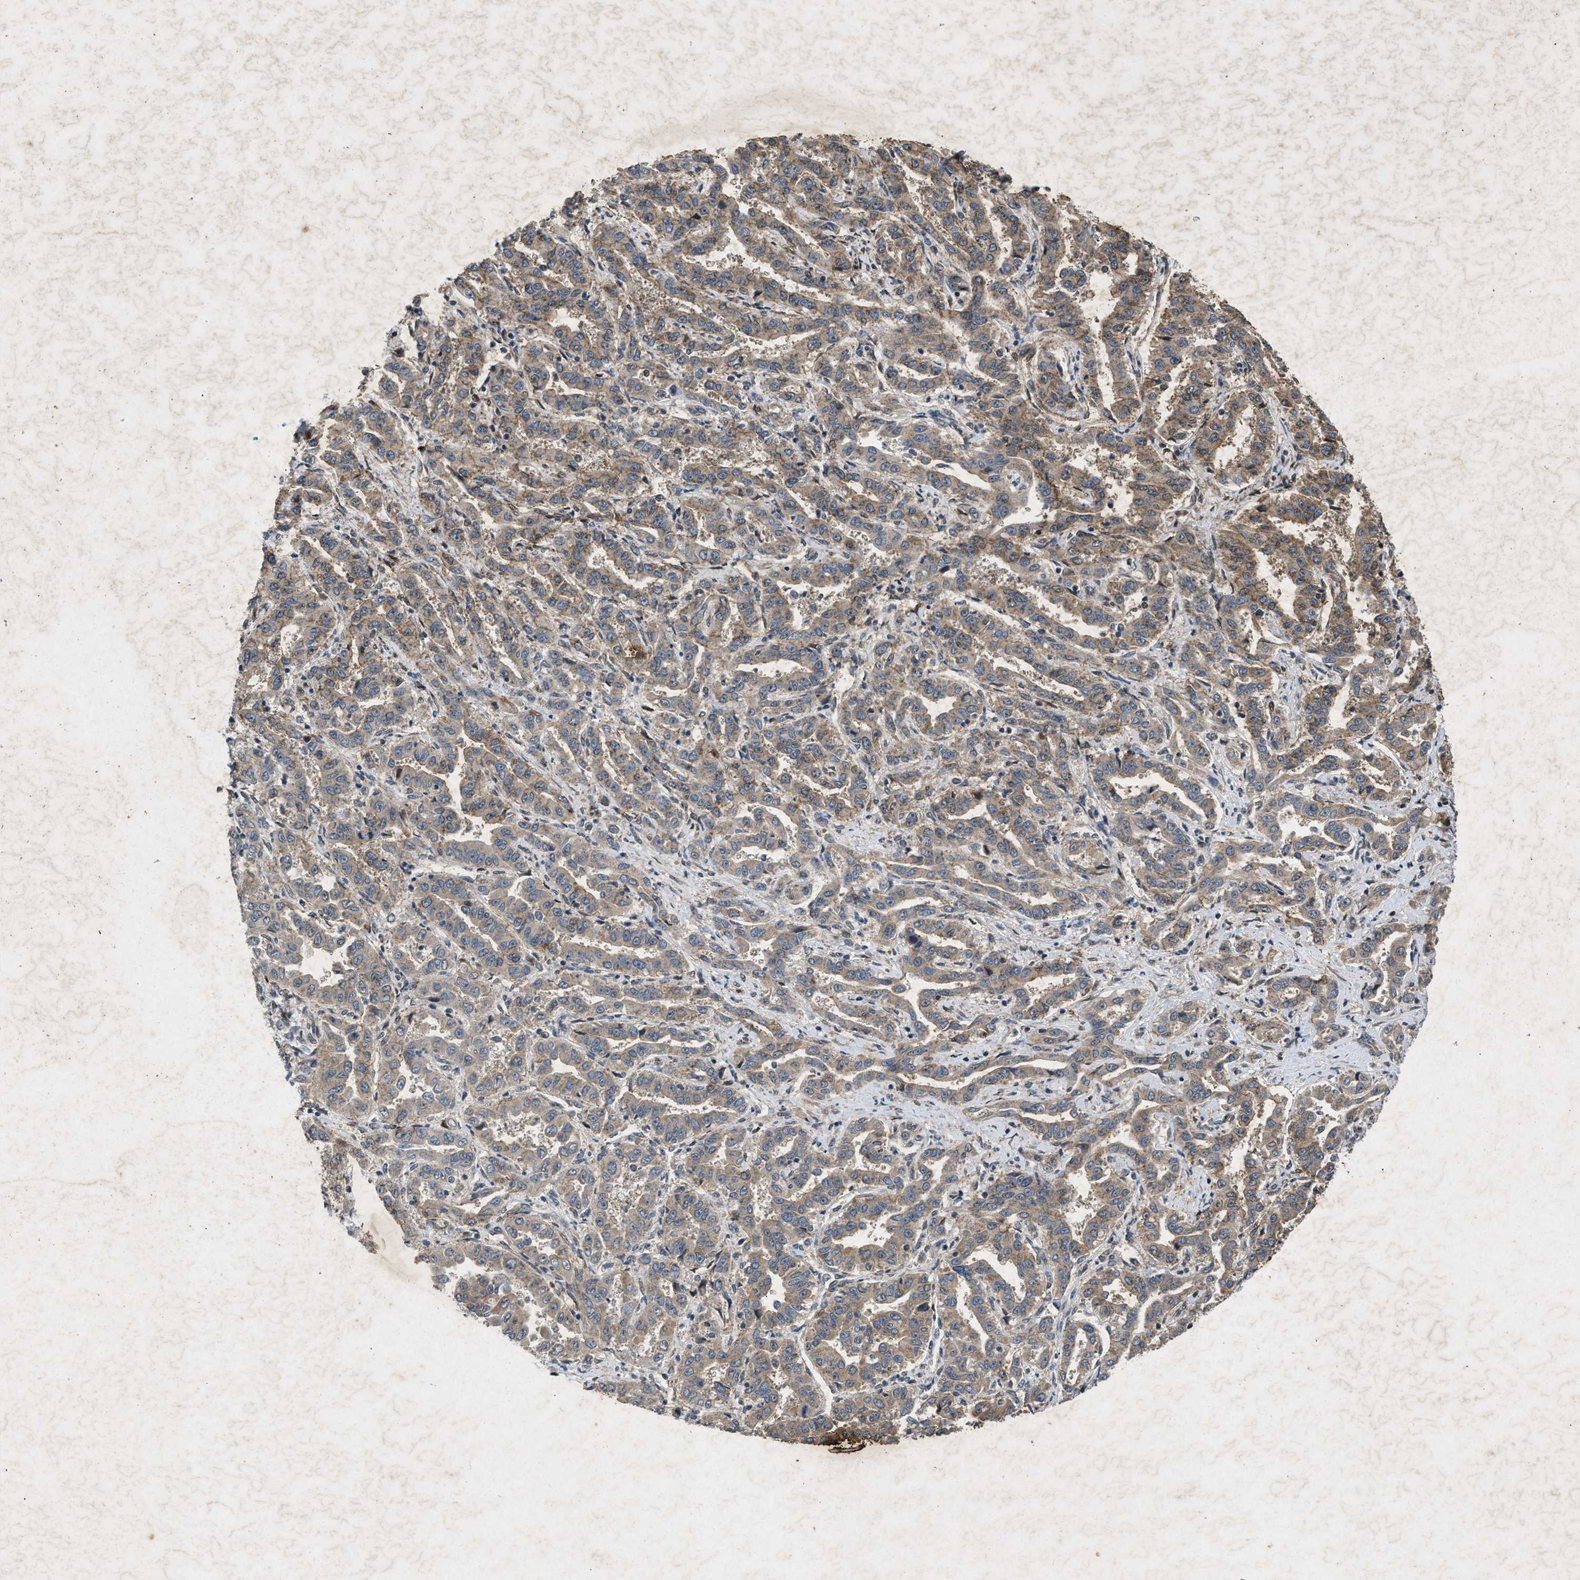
{"staining": {"intensity": "moderate", "quantity": ">75%", "location": "cytoplasmic/membranous"}, "tissue": "liver cancer", "cell_type": "Tumor cells", "image_type": "cancer", "snomed": [{"axis": "morphology", "description": "Cholangiocarcinoma"}, {"axis": "topography", "description": "Liver"}], "caption": "A brown stain shows moderate cytoplasmic/membranous staining of a protein in human cholangiocarcinoma (liver) tumor cells.", "gene": "PRKG2", "patient": {"sex": "male", "age": 59}}